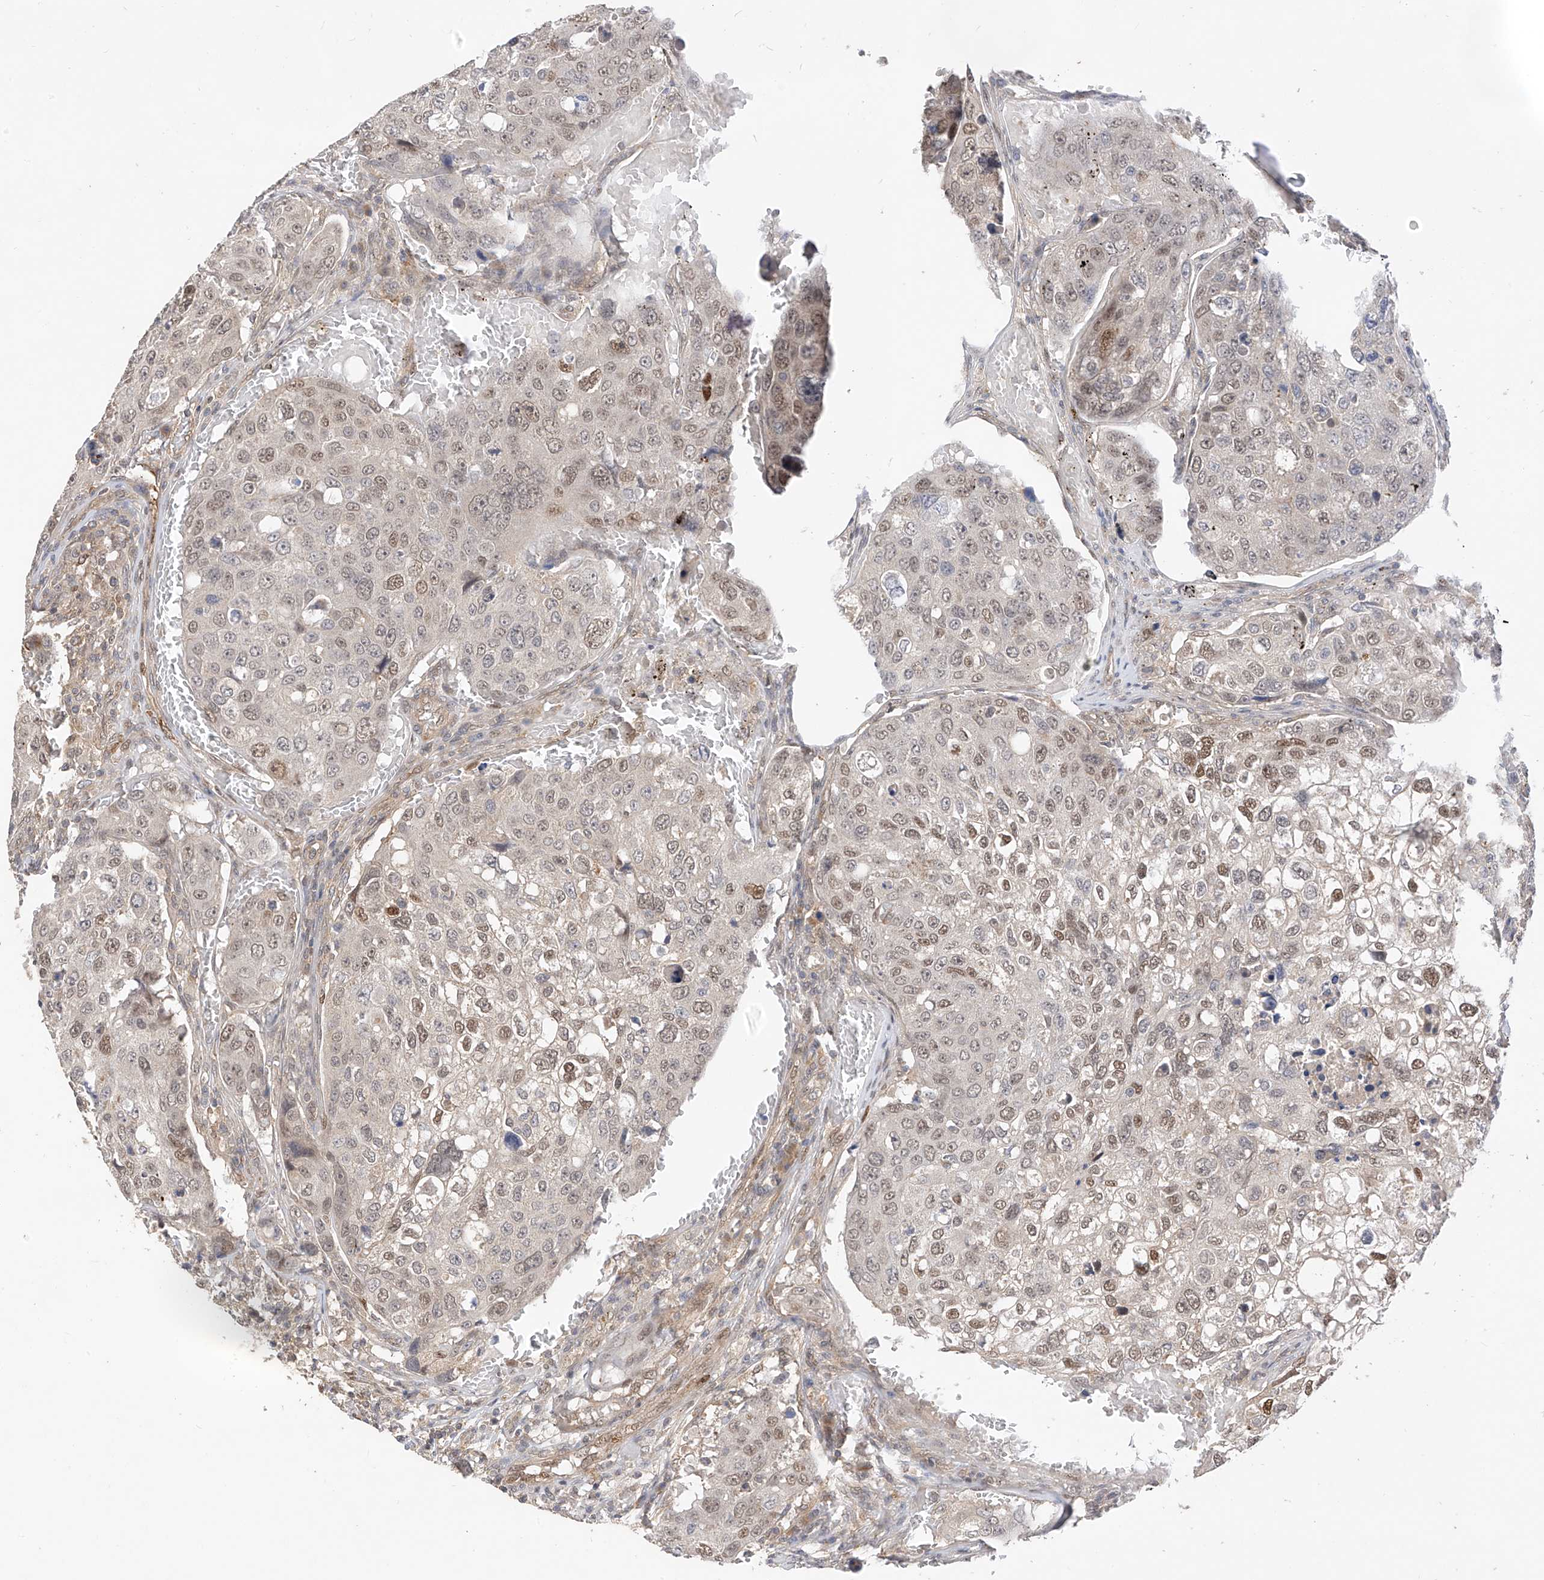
{"staining": {"intensity": "moderate", "quantity": "<25%", "location": "nuclear"}, "tissue": "urothelial cancer", "cell_type": "Tumor cells", "image_type": "cancer", "snomed": [{"axis": "morphology", "description": "Urothelial carcinoma, High grade"}, {"axis": "topography", "description": "Lymph node"}, {"axis": "topography", "description": "Urinary bladder"}], "caption": "Urothelial cancer was stained to show a protein in brown. There is low levels of moderate nuclear expression in approximately <25% of tumor cells.", "gene": "MRTFA", "patient": {"sex": "male", "age": 51}}